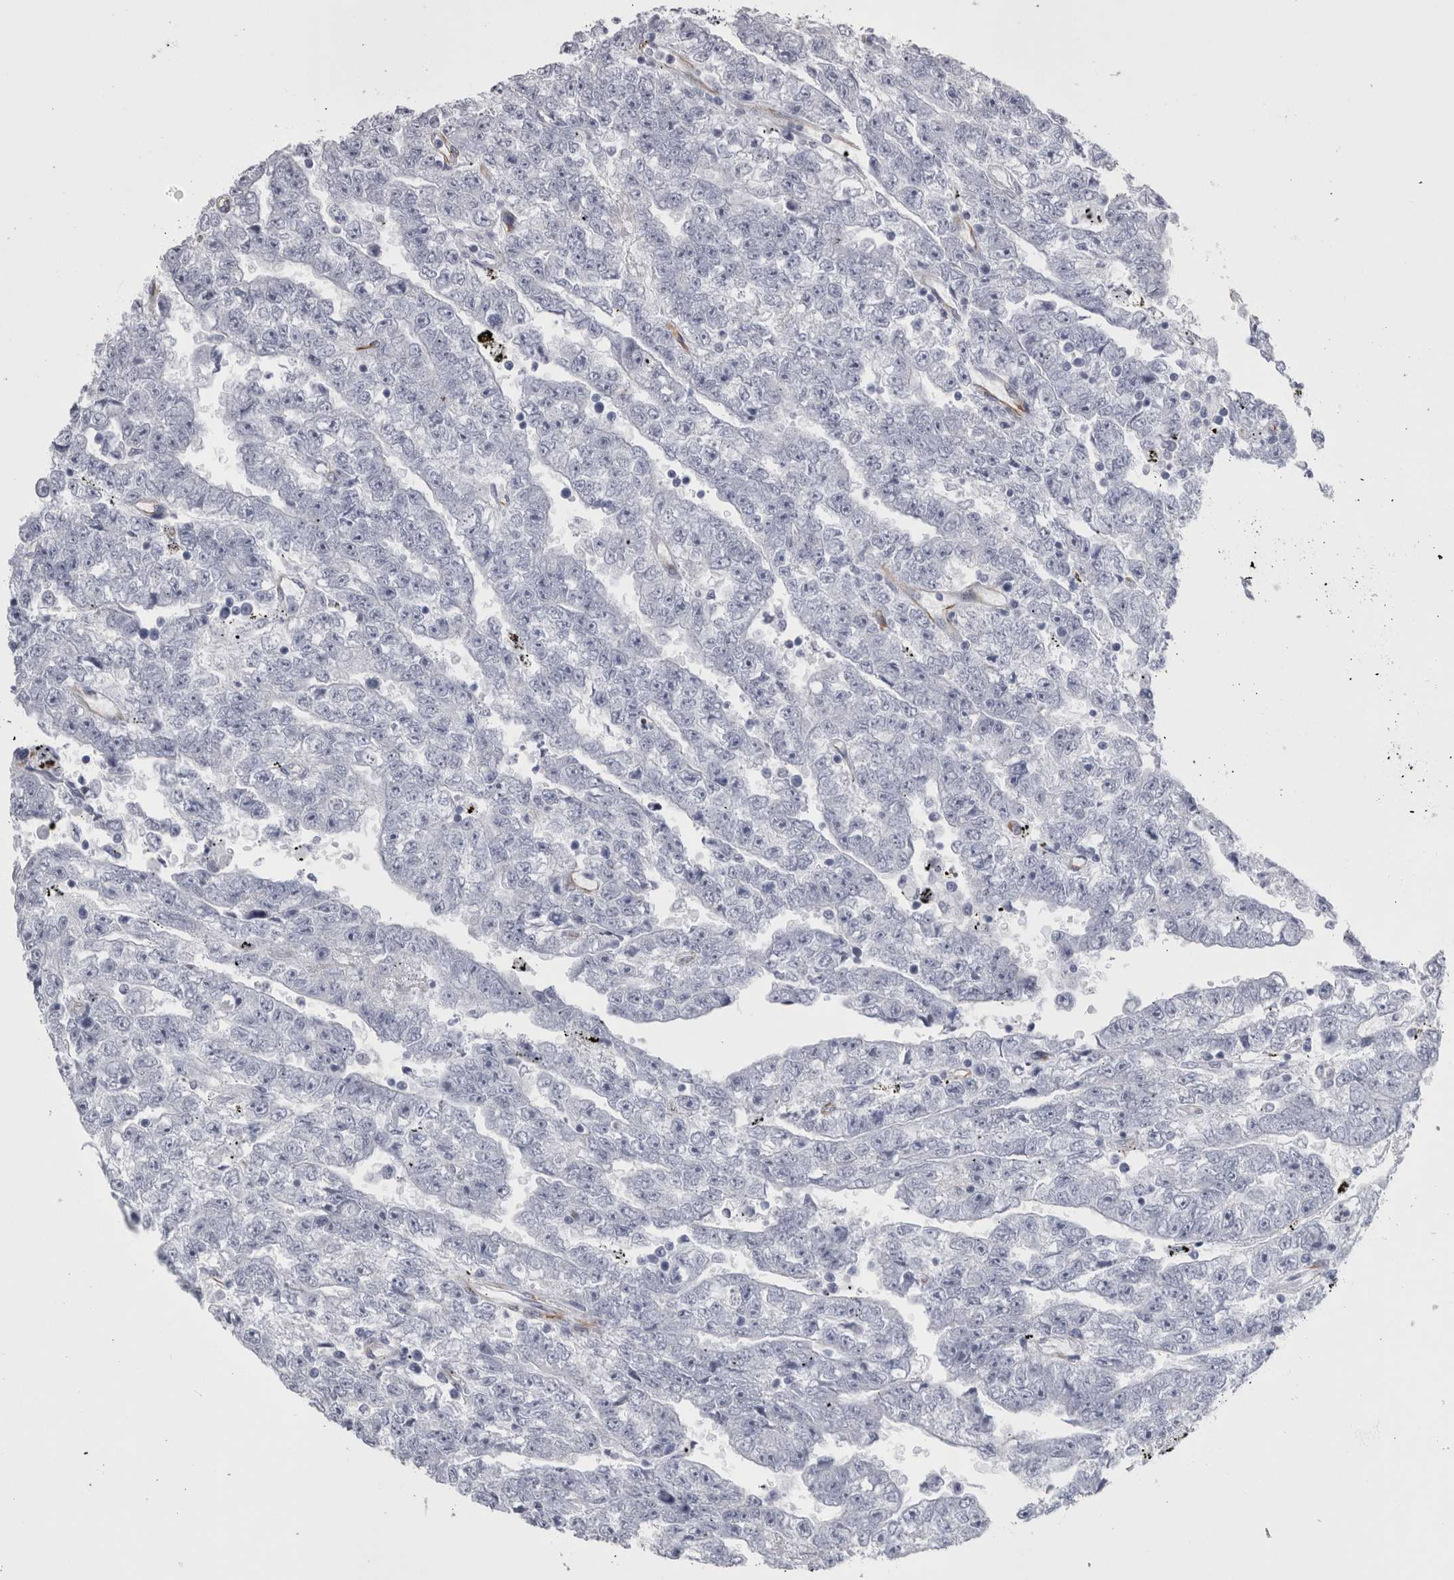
{"staining": {"intensity": "negative", "quantity": "none", "location": "none"}, "tissue": "testis cancer", "cell_type": "Tumor cells", "image_type": "cancer", "snomed": [{"axis": "morphology", "description": "Carcinoma, Embryonal, NOS"}, {"axis": "topography", "description": "Testis"}], "caption": "The micrograph reveals no significant staining in tumor cells of embryonal carcinoma (testis).", "gene": "VWDE", "patient": {"sex": "male", "age": 25}}